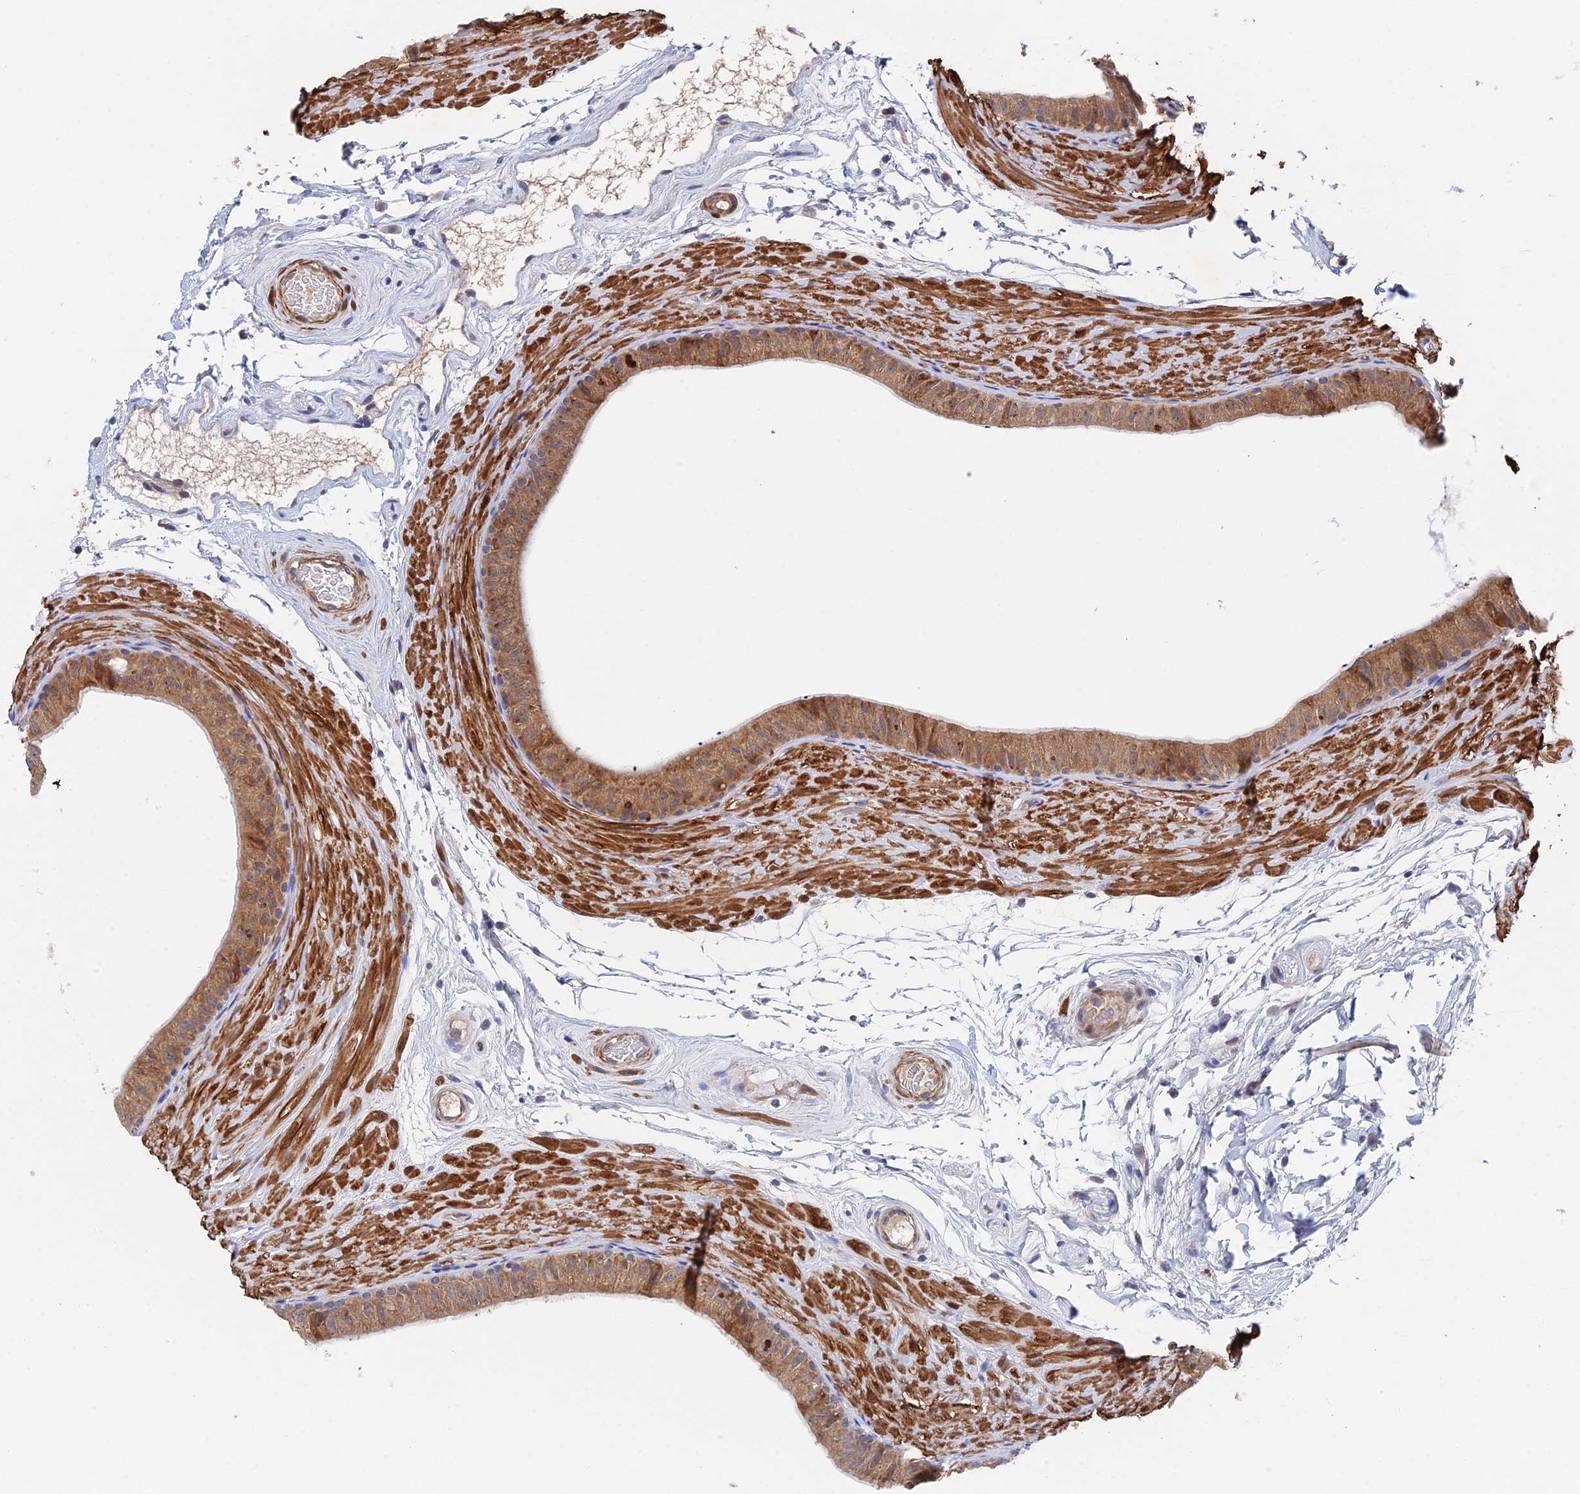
{"staining": {"intensity": "moderate", "quantity": ">75%", "location": "cytoplasmic/membranous"}, "tissue": "epididymis", "cell_type": "Glandular cells", "image_type": "normal", "snomed": [{"axis": "morphology", "description": "Normal tissue, NOS"}, {"axis": "topography", "description": "Epididymis"}], "caption": "A medium amount of moderate cytoplasmic/membranous staining is seen in about >75% of glandular cells in normal epididymis.", "gene": "ZNF320", "patient": {"sex": "male", "age": 45}}